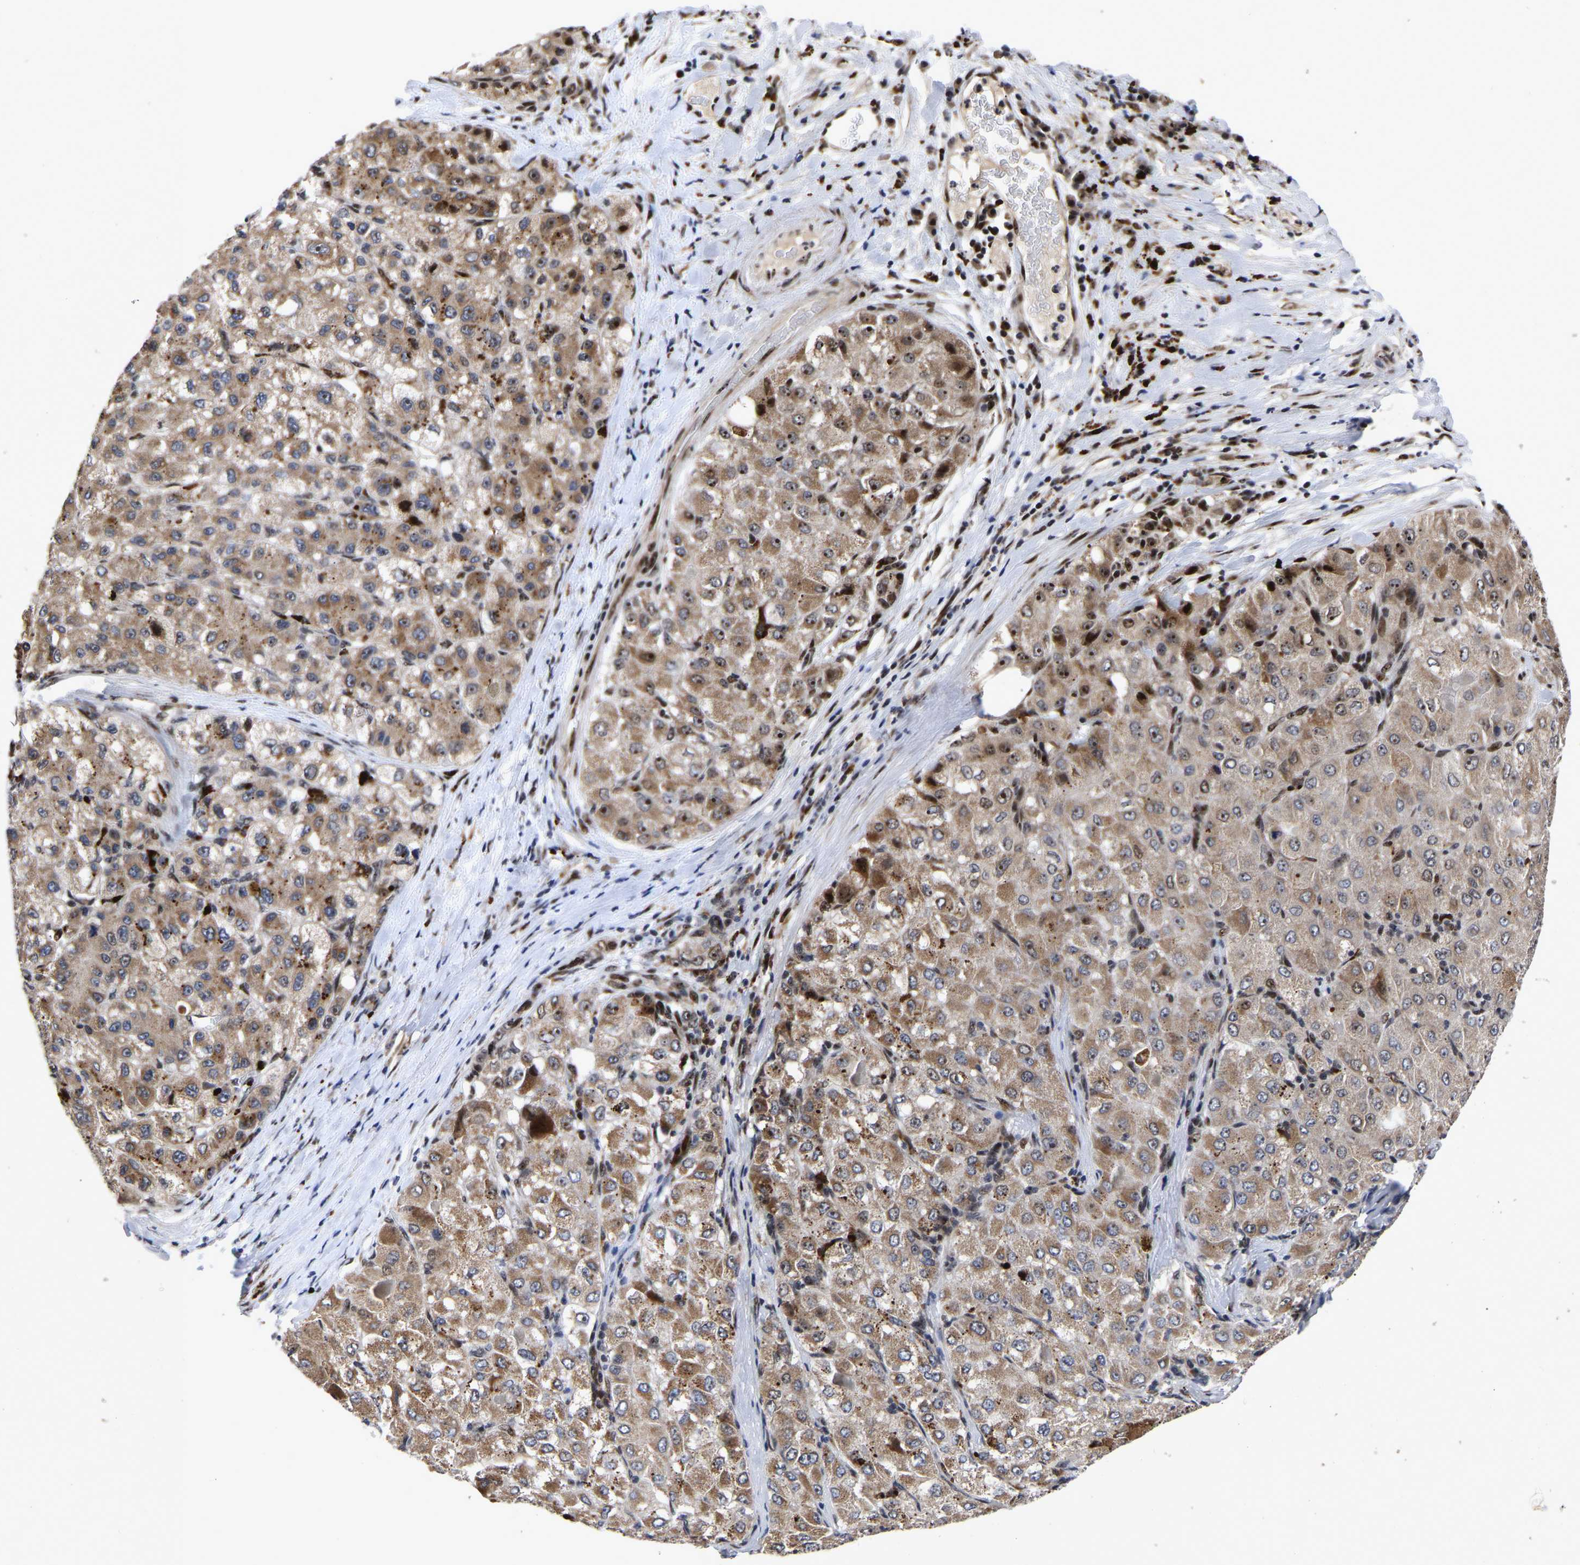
{"staining": {"intensity": "moderate", "quantity": ">75%", "location": "cytoplasmic/membranous,nuclear"}, "tissue": "liver cancer", "cell_type": "Tumor cells", "image_type": "cancer", "snomed": [{"axis": "morphology", "description": "Carcinoma, Hepatocellular, NOS"}, {"axis": "topography", "description": "Liver"}], "caption": "A micrograph of liver cancer (hepatocellular carcinoma) stained for a protein demonstrates moderate cytoplasmic/membranous and nuclear brown staining in tumor cells. (Stains: DAB (3,3'-diaminobenzidine) in brown, nuclei in blue, Microscopy: brightfield microscopy at high magnification).", "gene": "JUNB", "patient": {"sex": "male", "age": 80}}